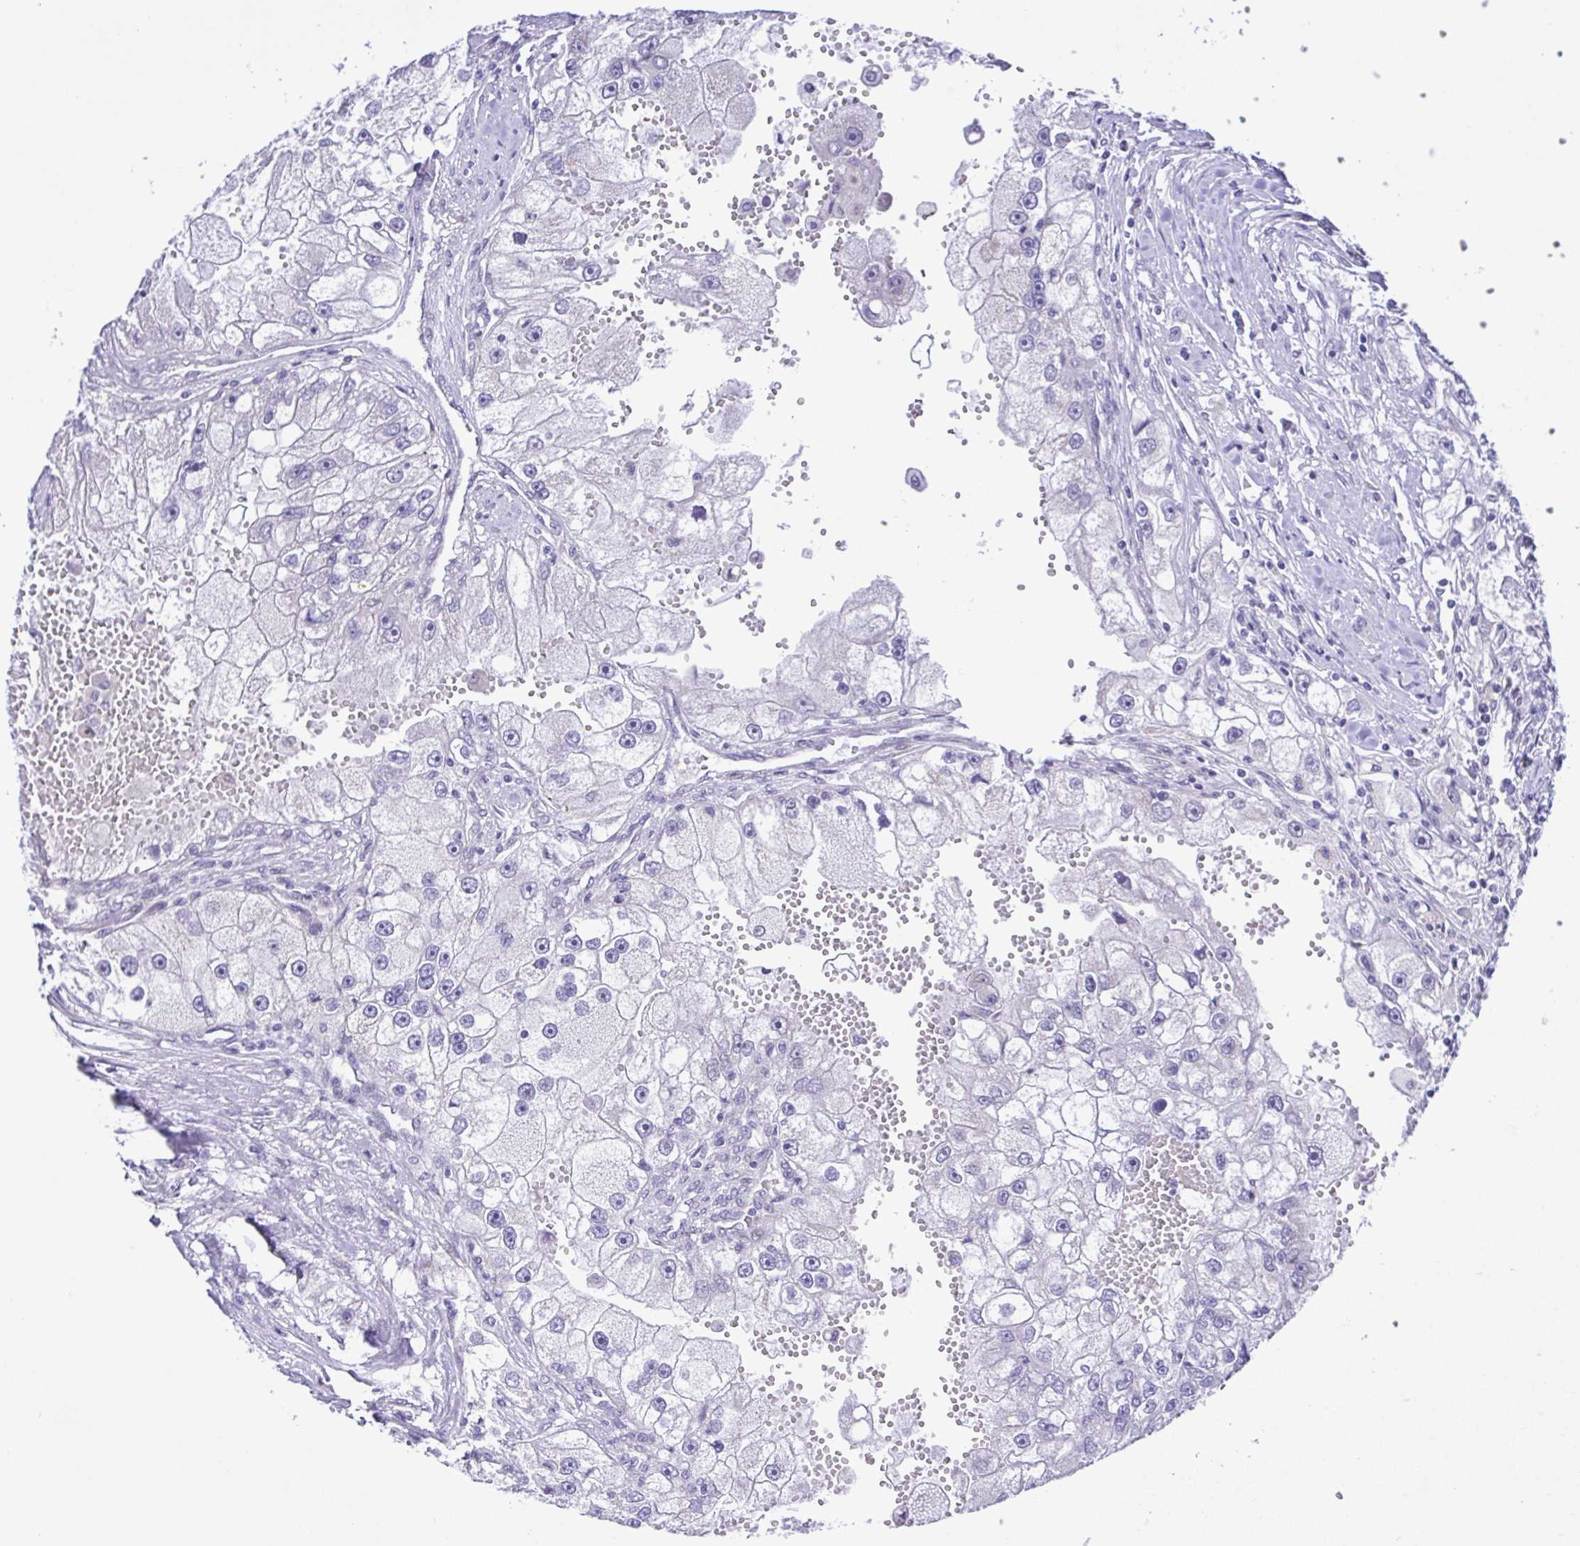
{"staining": {"intensity": "negative", "quantity": "none", "location": "none"}, "tissue": "renal cancer", "cell_type": "Tumor cells", "image_type": "cancer", "snomed": [{"axis": "morphology", "description": "Adenocarcinoma, NOS"}, {"axis": "topography", "description": "Kidney"}], "caption": "Protein analysis of renal adenocarcinoma exhibits no significant positivity in tumor cells. (Brightfield microscopy of DAB immunohistochemistry (IHC) at high magnification).", "gene": "TGM3", "patient": {"sex": "male", "age": 63}}